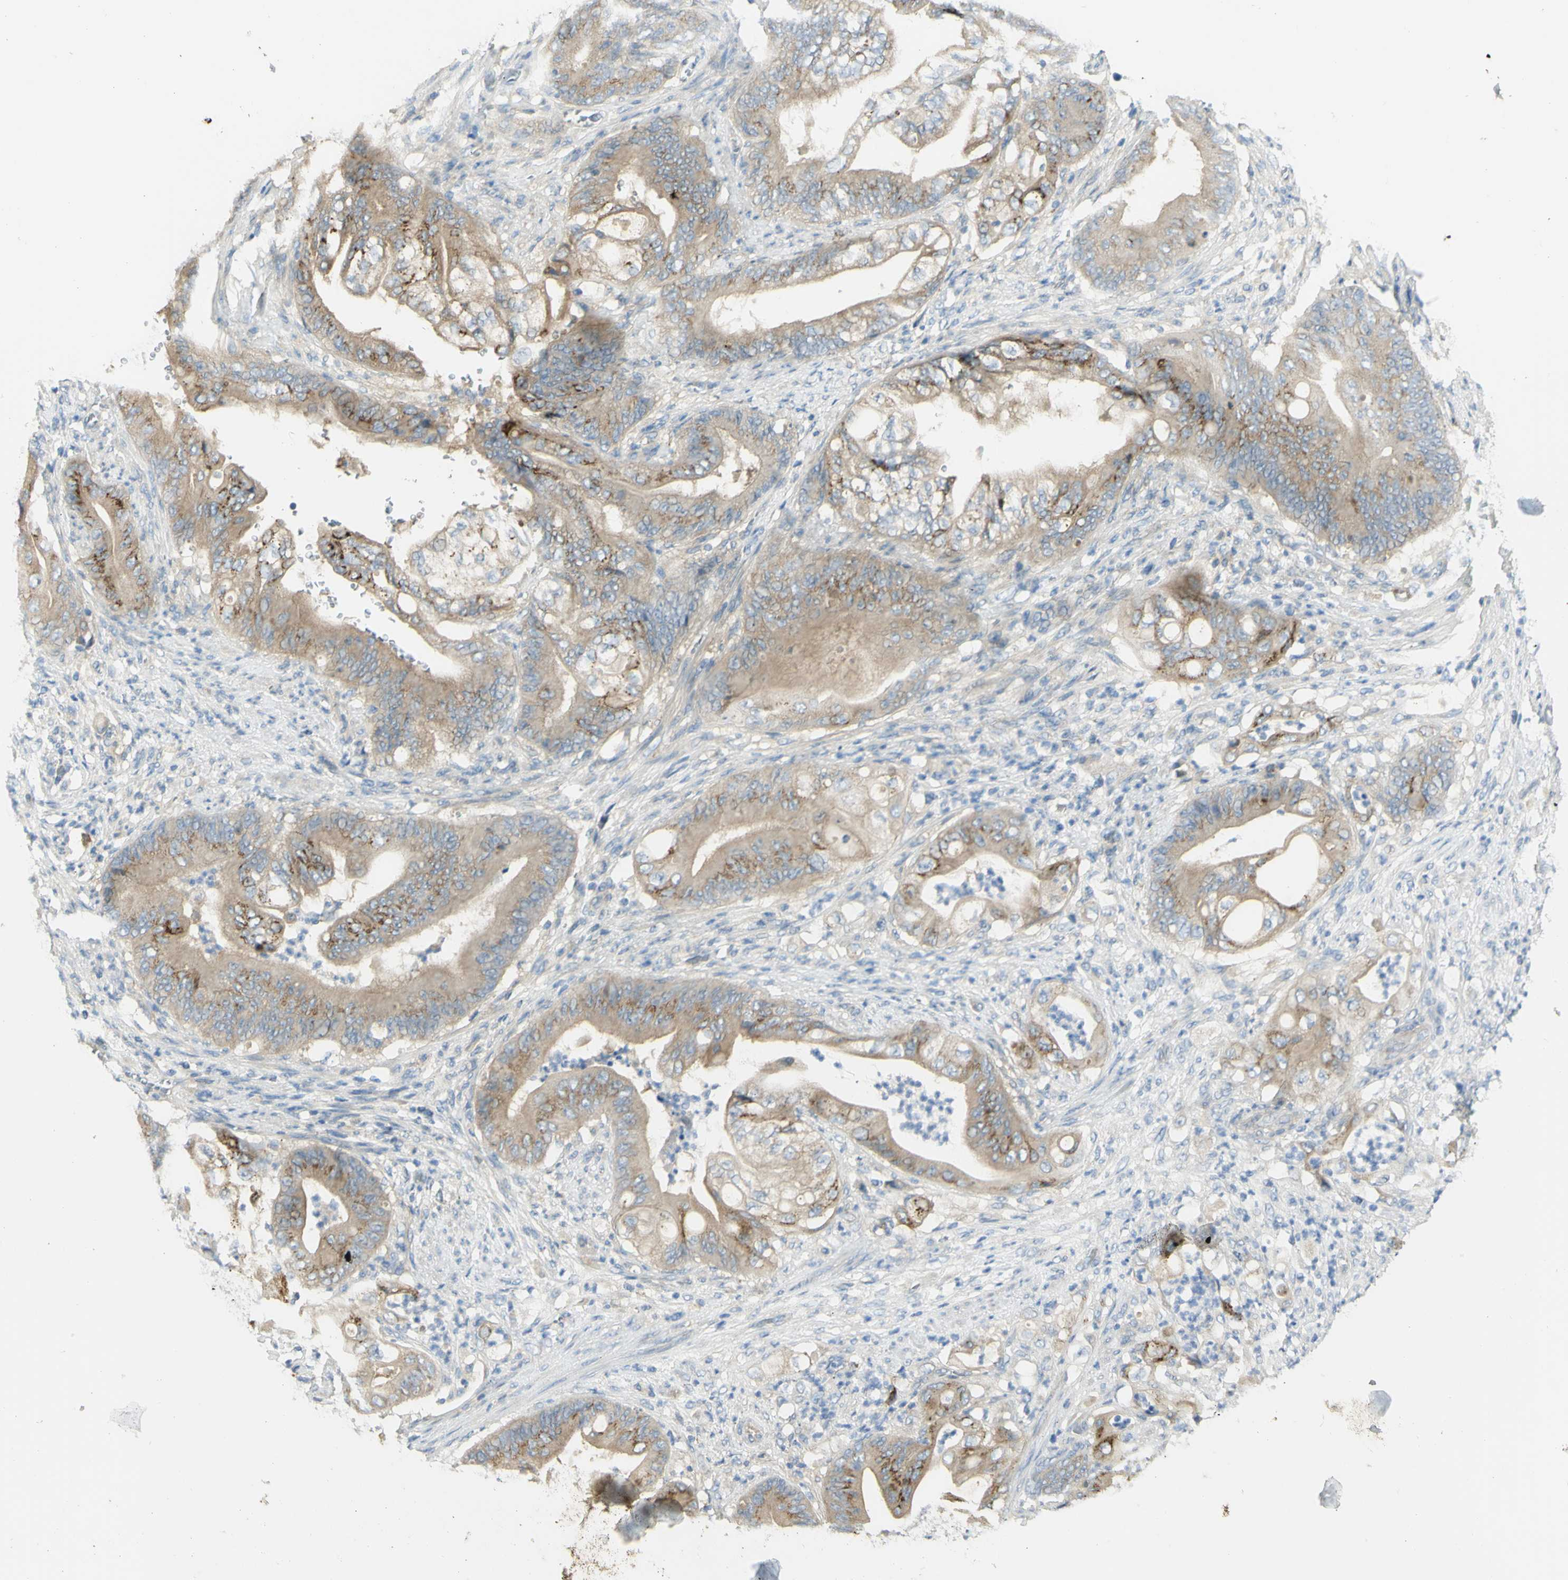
{"staining": {"intensity": "moderate", "quantity": ">75%", "location": "cytoplasmic/membranous"}, "tissue": "stomach cancer", "cell_type": "Tumor cells", "image_type": "cancer", "snomed": [{"axis": "morphology", "description": "Adenocarcinoma, NOS"}, {"axis": "topography", "description": "Stomach"}], "caption": "About >75% of tumor cells in stomach cancer (adenocarcinoma) show moderate cytoplasmic/membranous protein staining as visualized by brown immunohistochemical staining.", "gene": "GCNT3", "patient": {"sex": "female", "age": 73}}